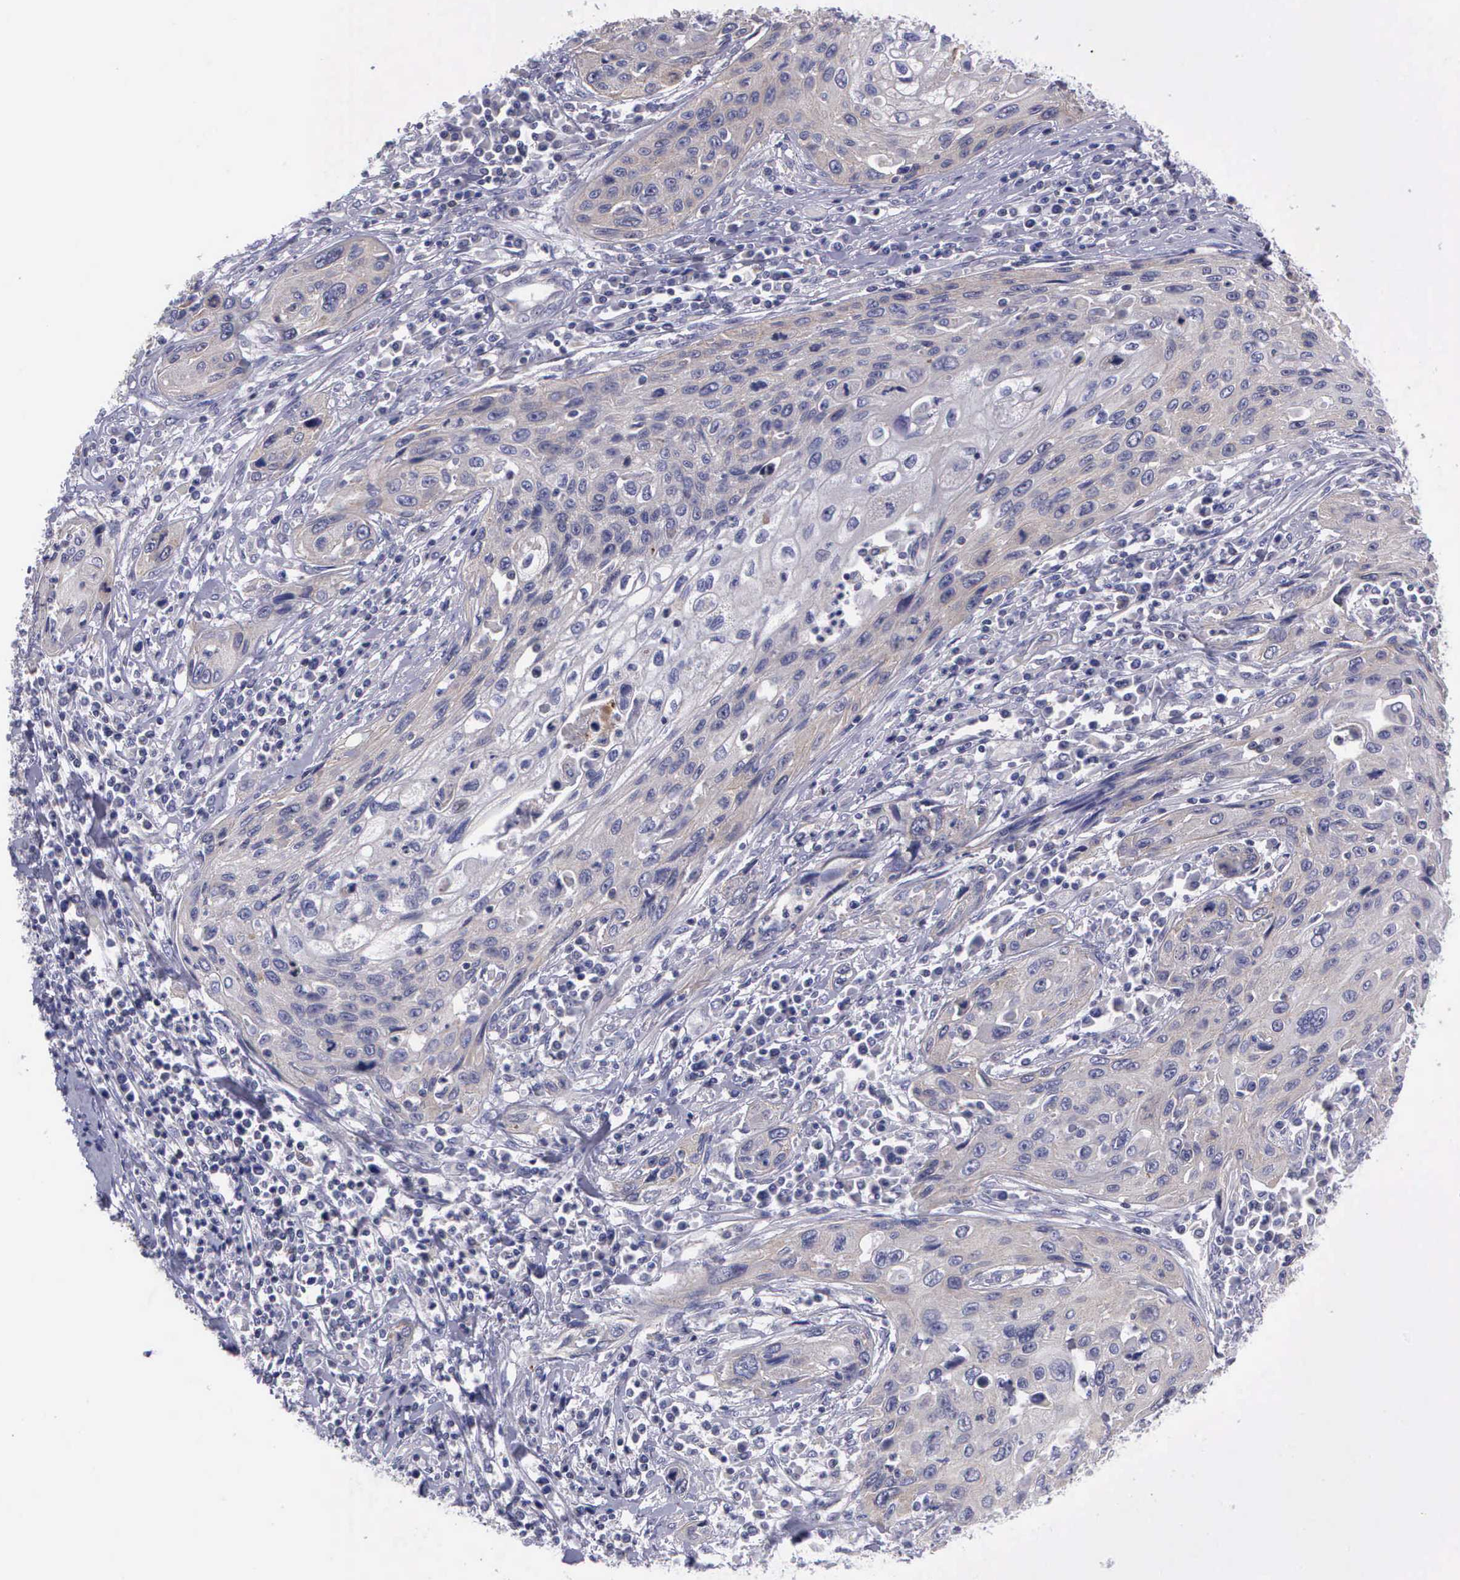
{"staining": {"intensity": "negative", "quantity": "none", "location": "none"}, "tissue": "cervical cancer", "cell_type": "Tumor cells", "image_type": "cancer", "snomed": [{"axis": "morphology", "description": "Squamous cell carcinoma, NOS"}, {"axis": "topography", "description": "Cervix"}], "caption": "Immunohistochemistry (IHC) histopathology image of neoplastic tissue: cervical squamous cell carcinoma stained with DAB exhibits no significant protein positivity in tumor cells.", "gene": "MICAL3", "patient": {"sex": "female", "age": 32}}